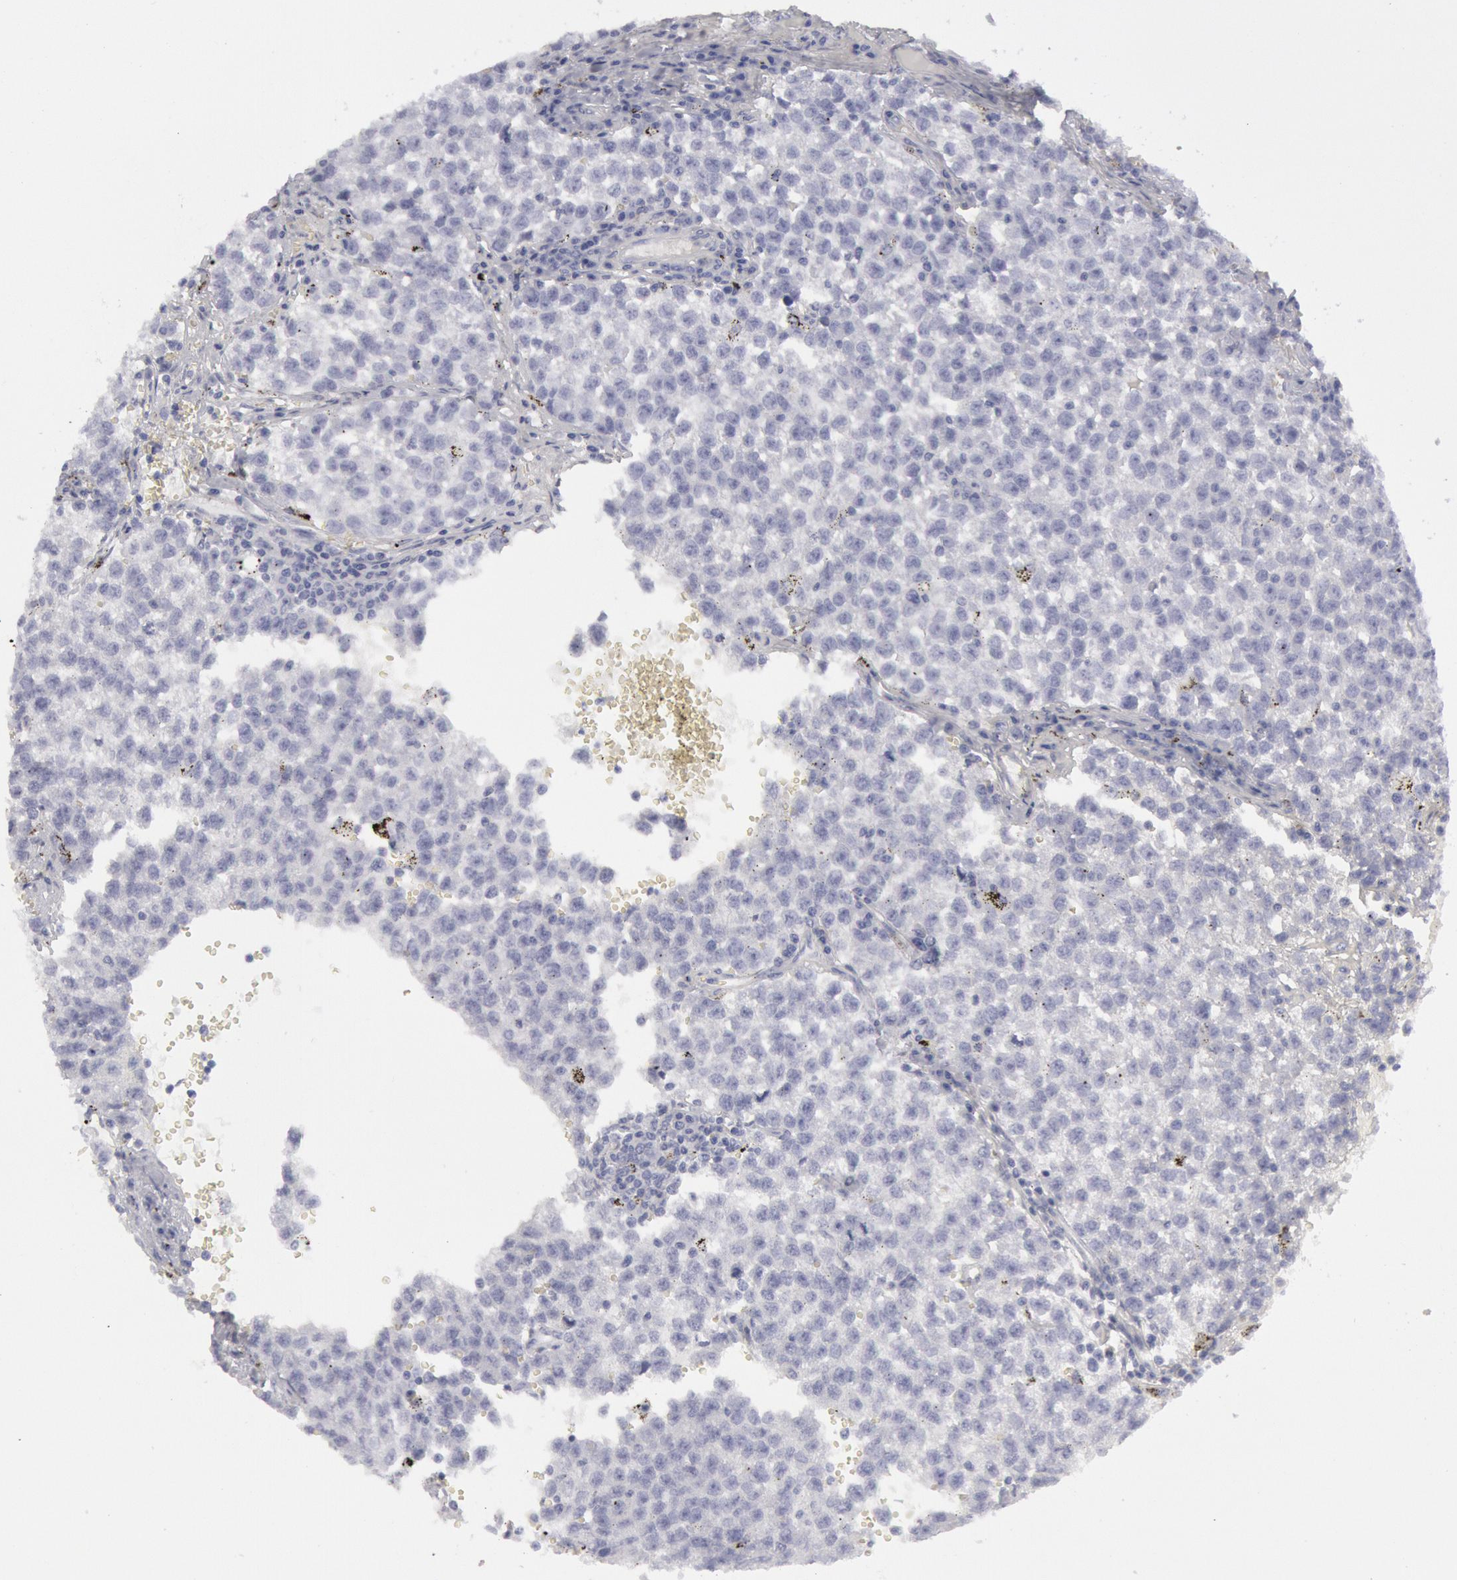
{"staining": {"intensity": "negative", "quantity": "none", "location": "none"}, "tissue": "testis cancer", "cell_type": "Tumor cells", "image_type": "cancer", "snomed": [{"axis": "morphology", "description": "Seminoma, NOS"}, {"axis": "topography", "description": "Testis"}], "caption": "Immunohistochemistry photomicrograph of neoplastic tissue: testis seminoma stained with DAB (3,3'-diaminobenzidine) shows no significant protein staining in tumor cells.", "gene": "FHL1", "patient": {"sex": "male", "age": 35}}